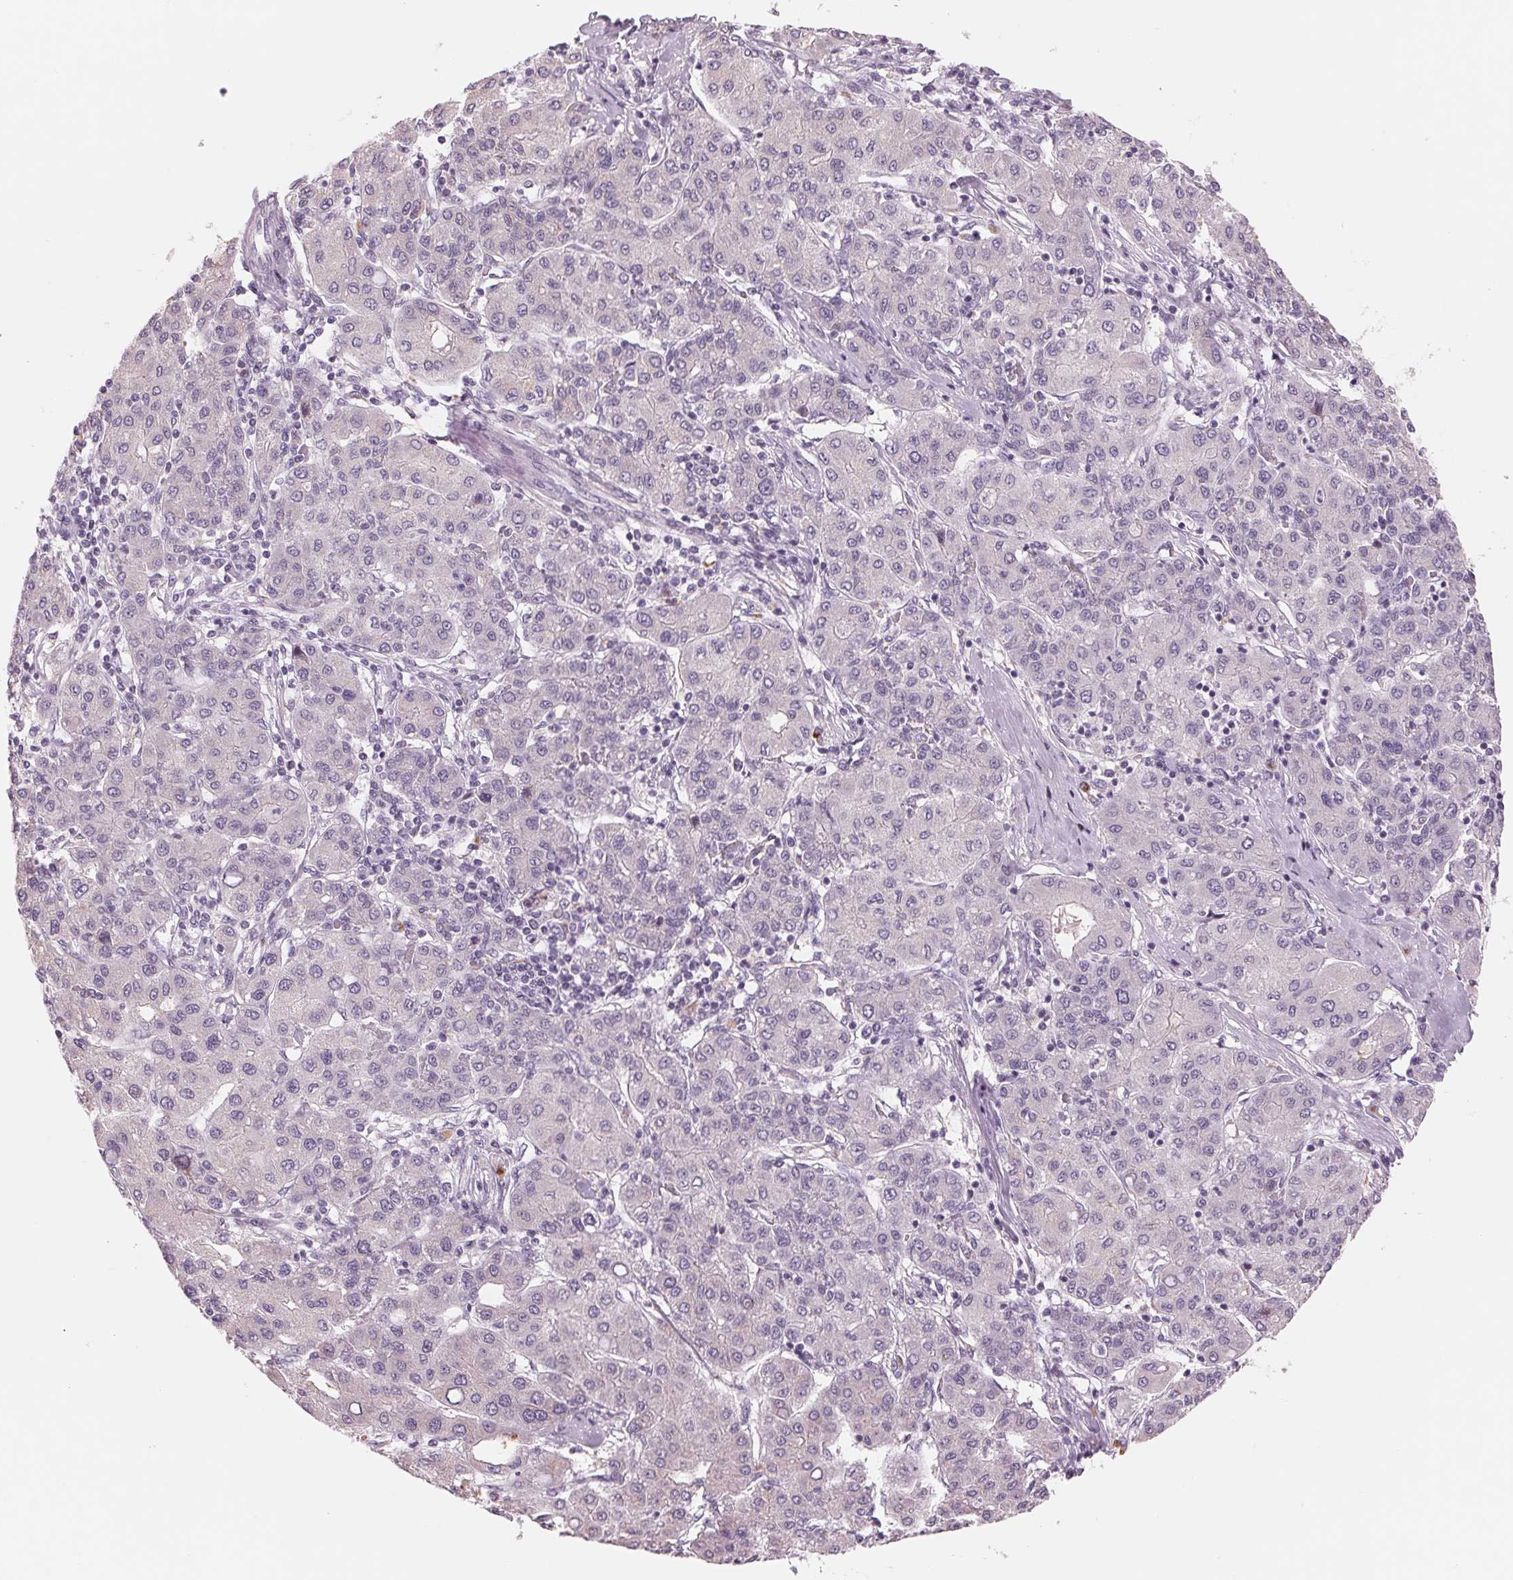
{"staining": {"intensity": "negative", "quantity": "none", "location": "none"}, "tissue": "liver cancer", "cell_type": "Tumor cells", "image_type": "cancer", "snomed": [{"axis": "morphology", "description": "Carcinoma, Hepatocellular, NOS"}, {"axis": "topography", "description": "Liver"}], "caption": "Liver cancer (hepatocellular carcinoma) was stained to show a protein in brown. There is no significant staining in tumor cells.", "gene": "IL9R", "patient": {"sex": "male", "age": 65}}